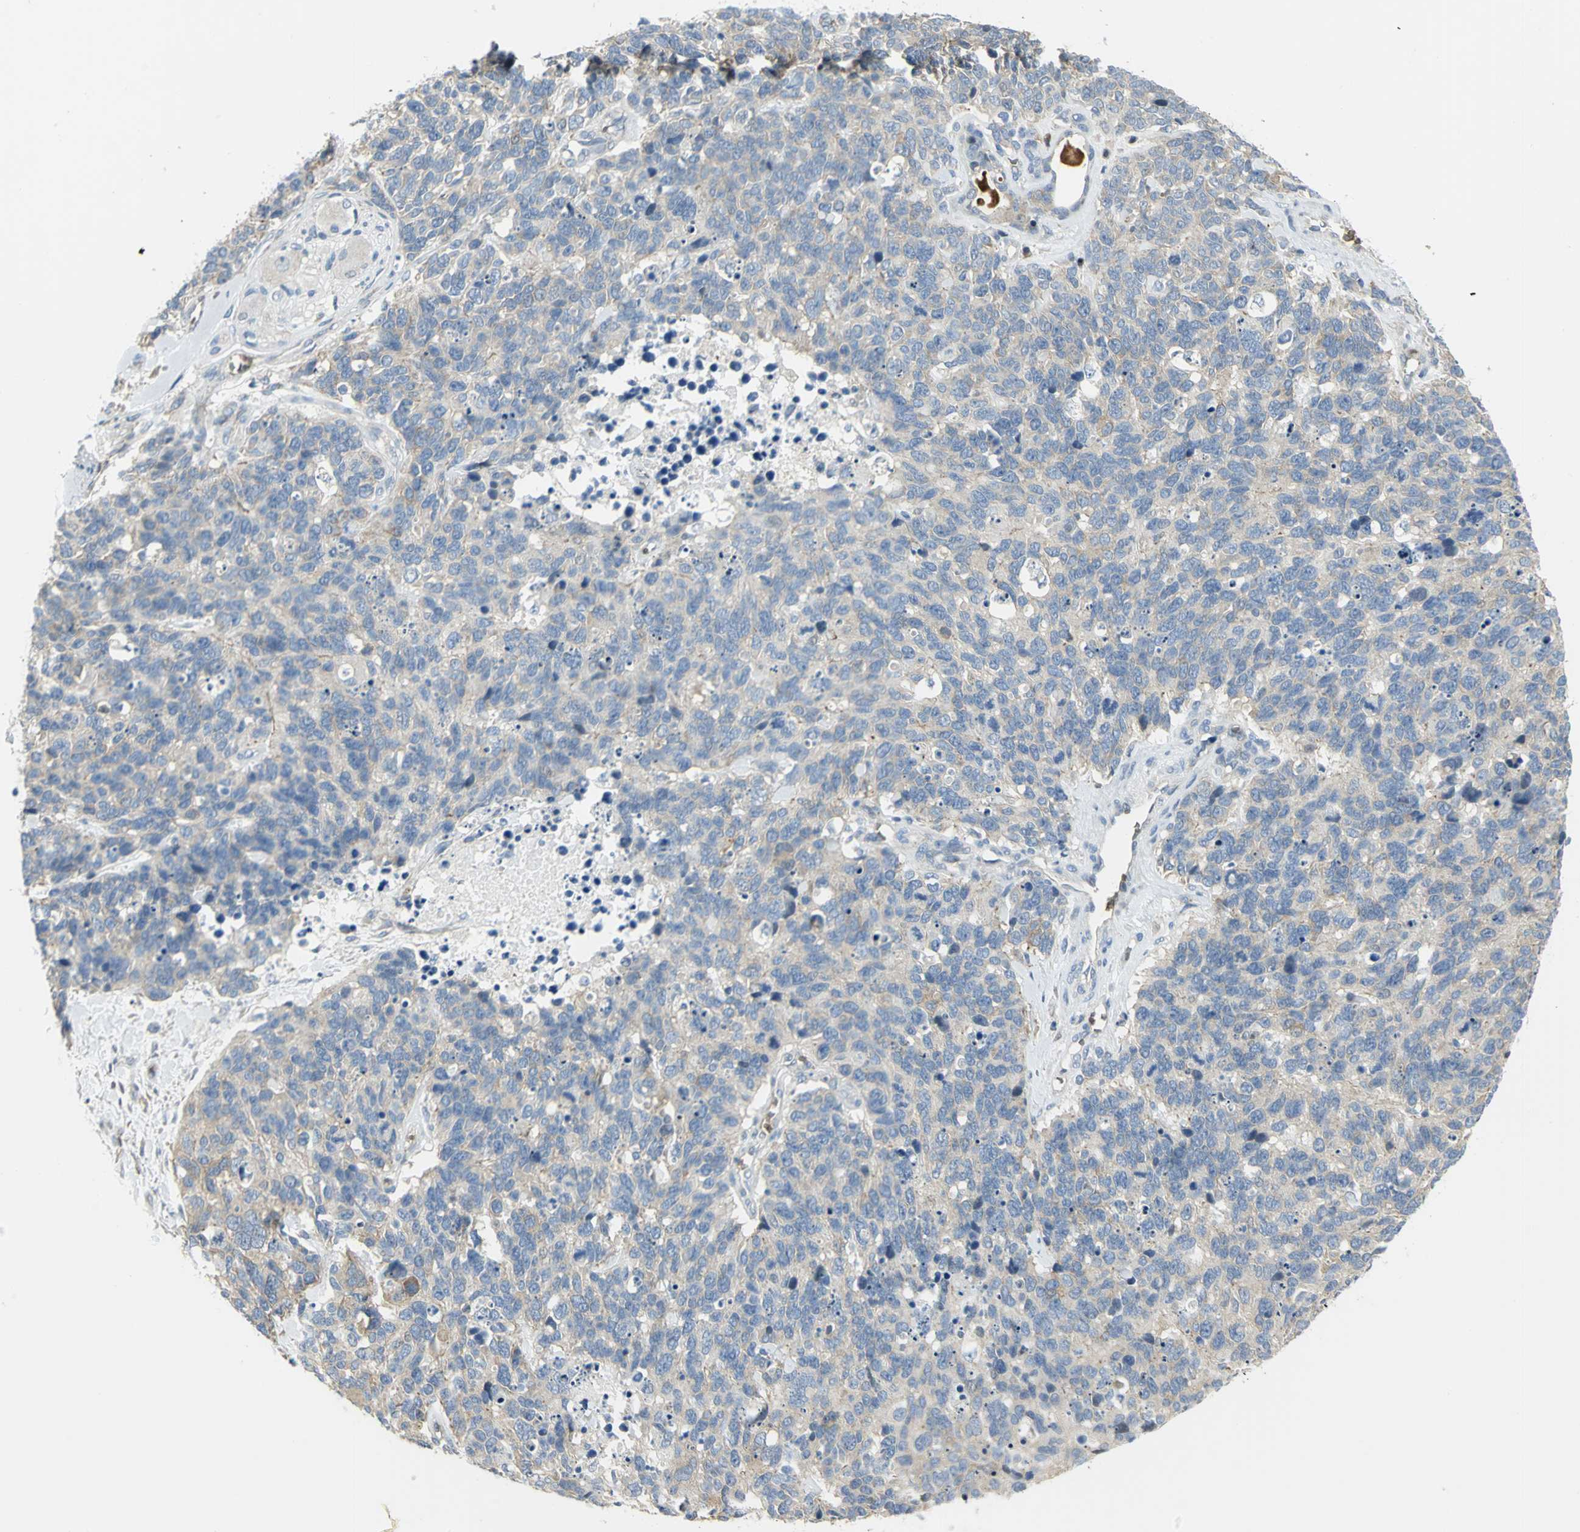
{"staining": {"intensity": "negative", "quantity": "none", "location": "none"}, "tissue": "lung cancer", "cell_type": "Tumor cells", "image_type": "cancer", "snomed": [{"axis": "morphology", "description": "Neoplasm, malignant, NOS"}, {"axis": "topography", "description": "Lung"}], "caption": "Image shows no significant protein positivity in tumor cells of lung cancer.", "gene": "ANK1", "patient": {"sex": "female", "age": 58}}